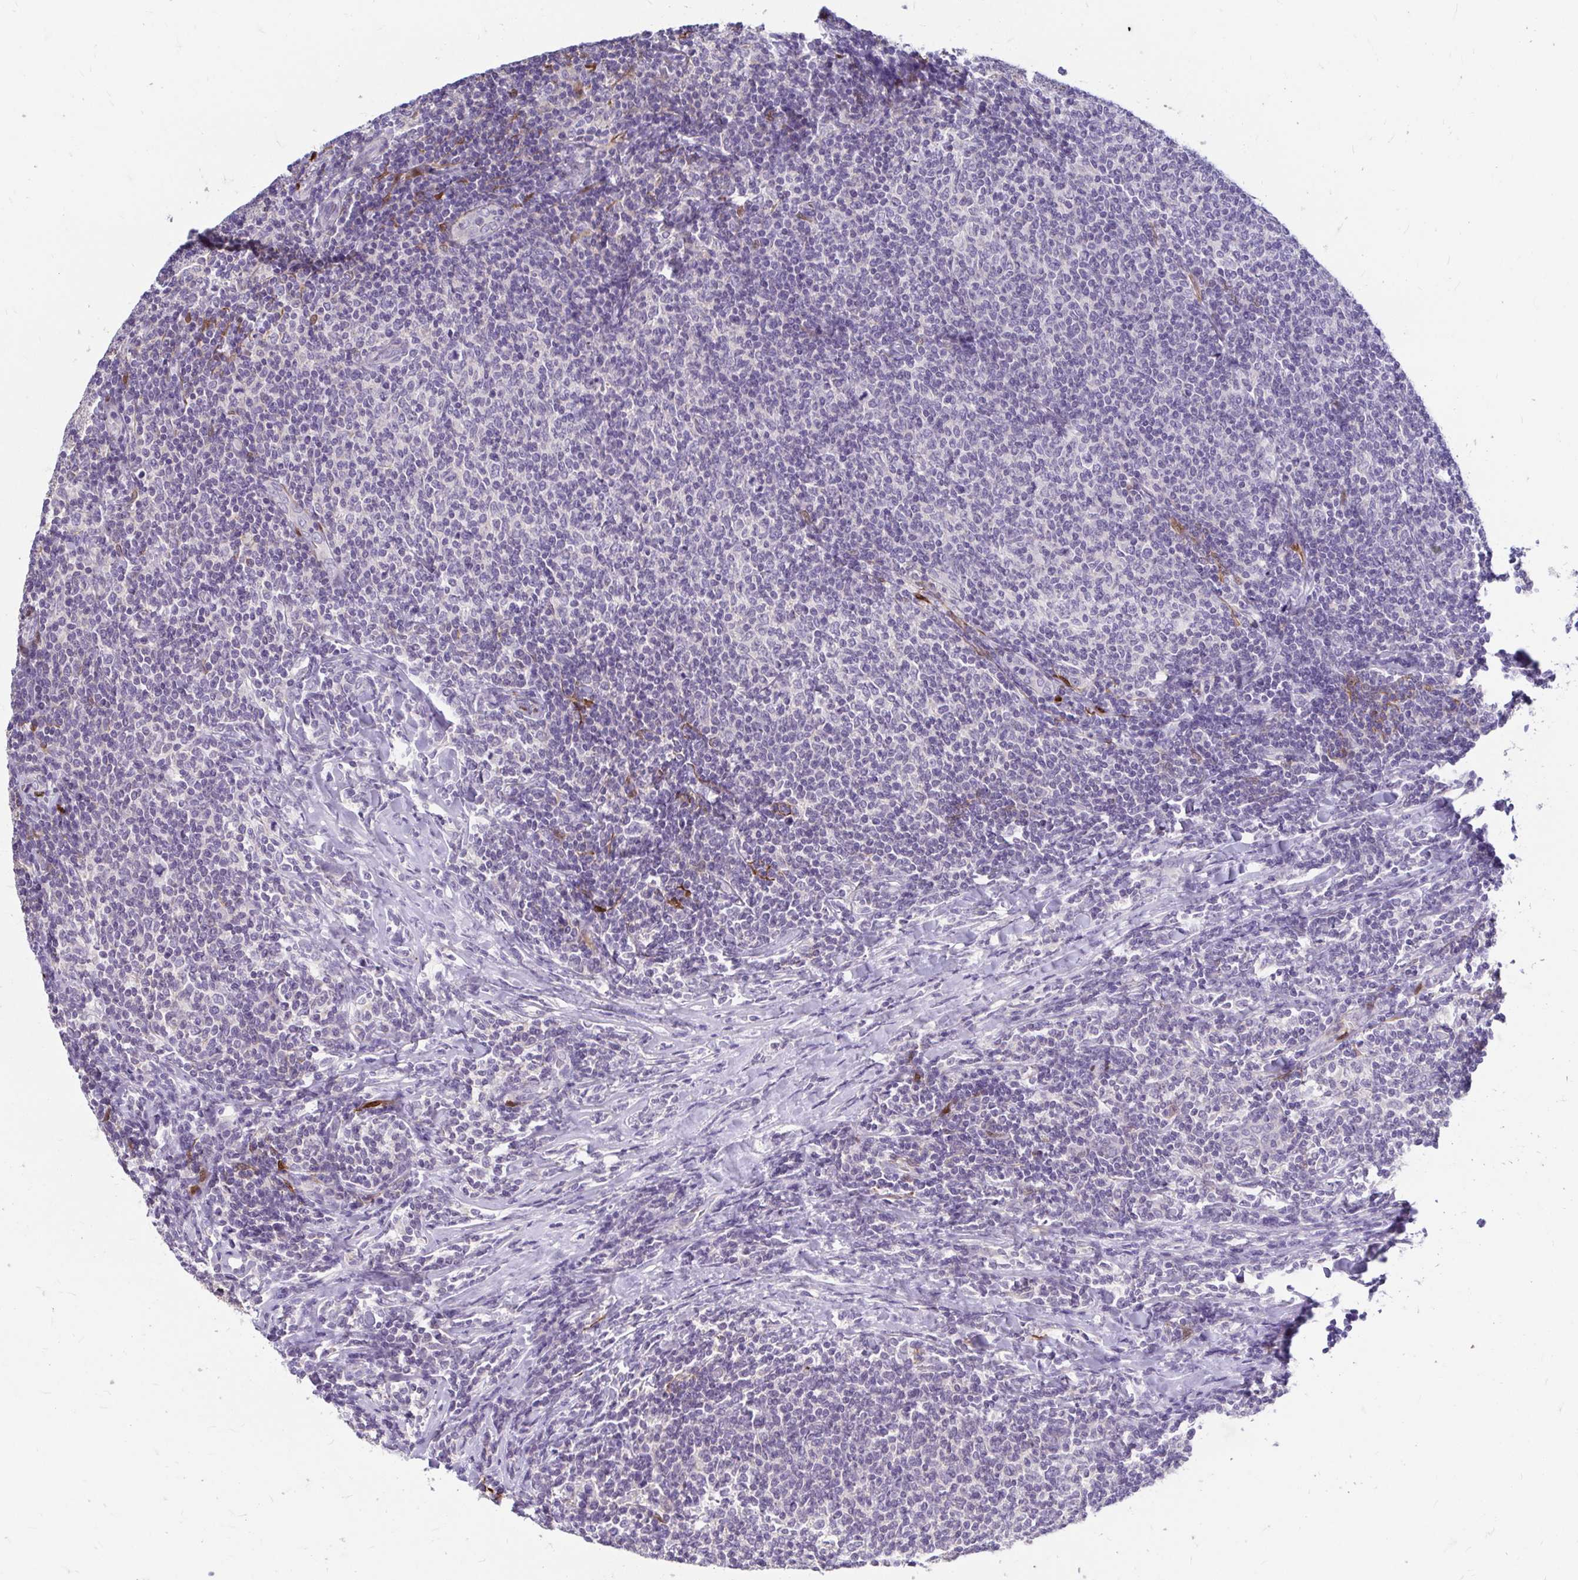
{"staining": {"intensity": "negative", "quantity": "none", "location": "none"}, "tissue": "lymphoma", "cell_type": "Tumor cells", "image_type": "cancer", "snomed": [{"axis": "morphology", "description": "Malignant lymphoma, non-Hodgkin's type, Low grade"}, {"axis": "topography", "description": "Lymph node"}], "caption": "Human malignant lymphoma, non-Hodgkin's type (low-grade) stained for a protein using immunohistochemistry demonstrates no expression in tumor cells.", "gene": "ADH1A", "patient": {"sex": "male", "age": 52}}